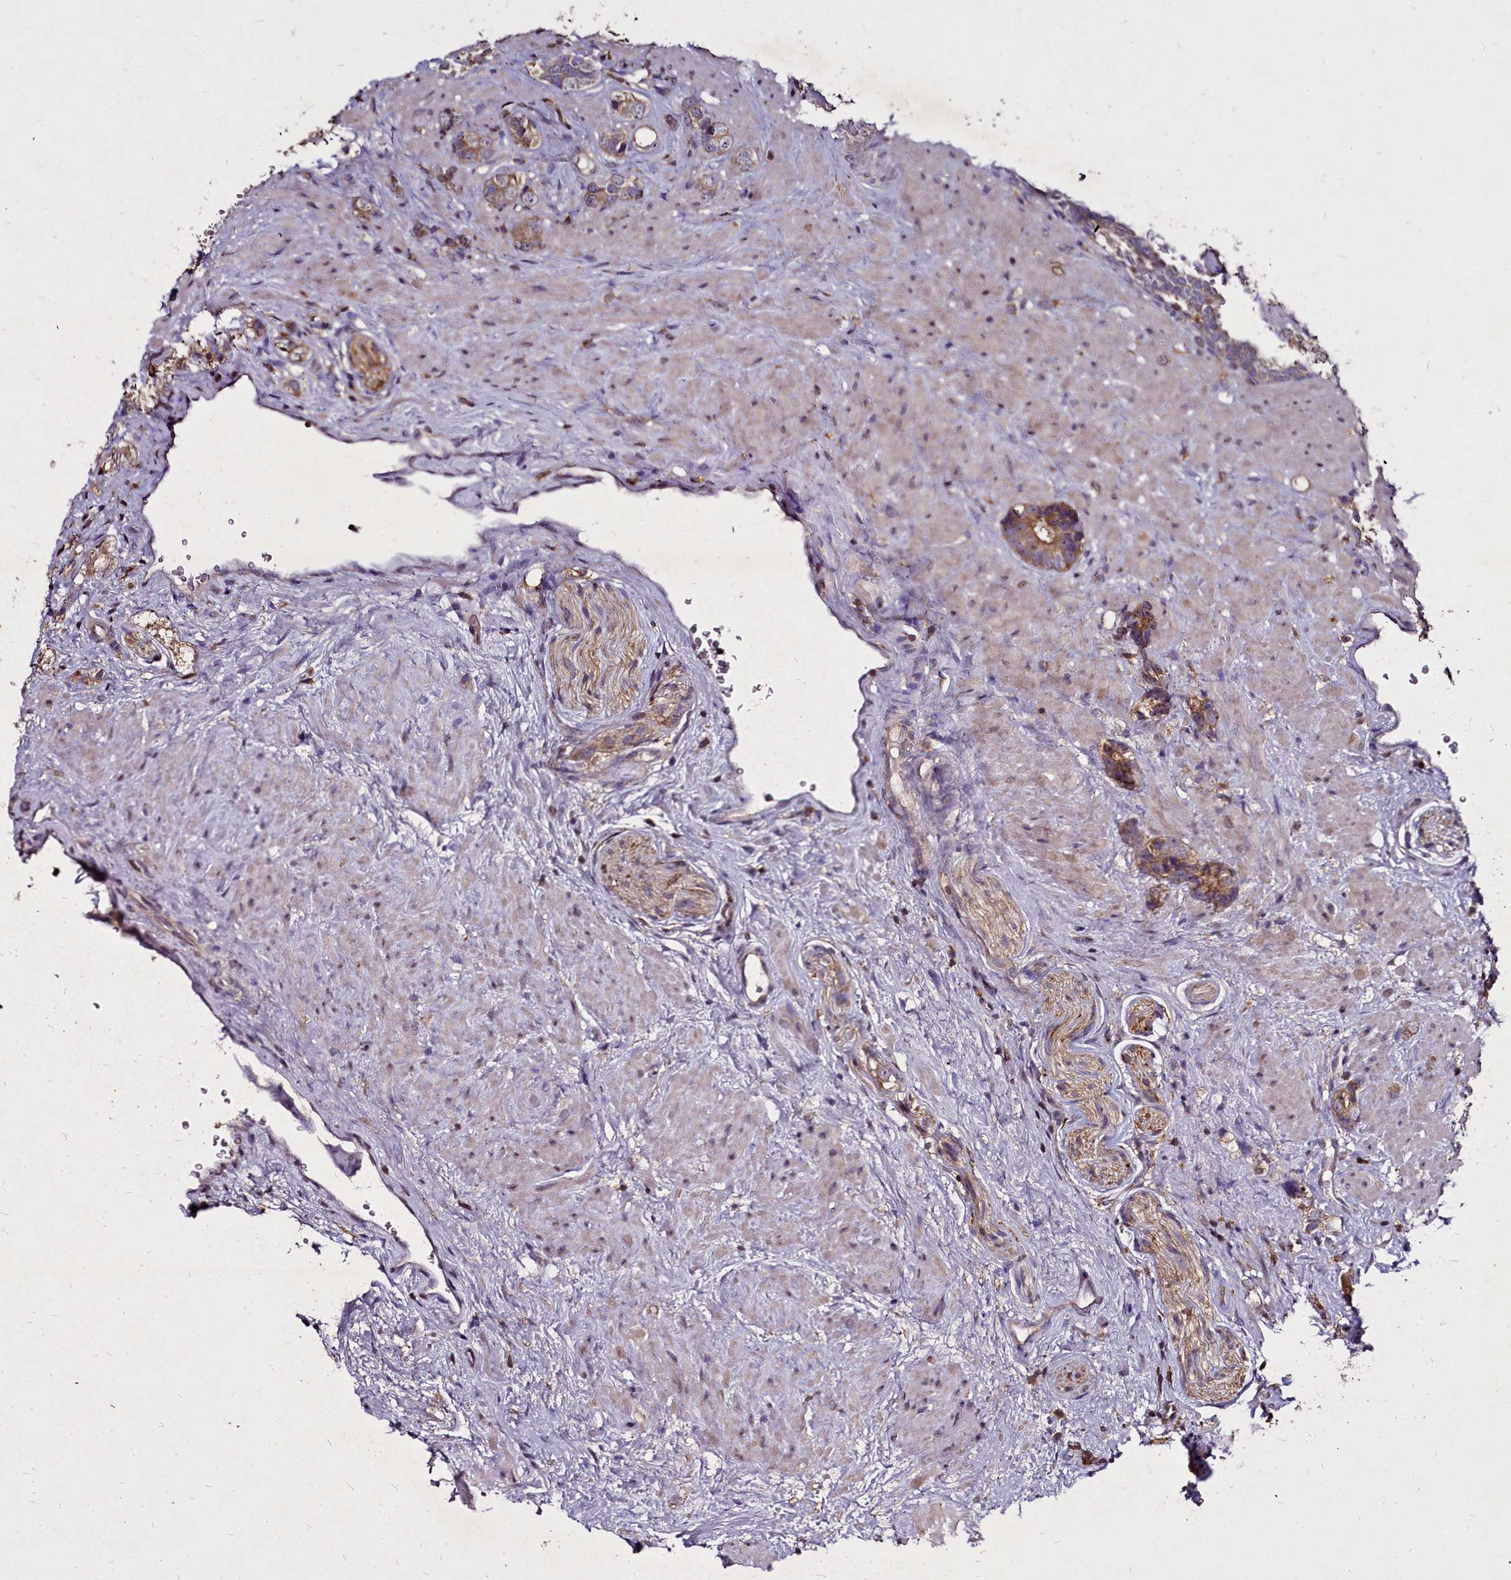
{"staining": {"intensity": "moderate", "quantity": ">75%", "location": "cytoplasmic/membranous"}, "tissue": "prostate cancer", "cell_type": "Tumor cells", "image_type": "cancer", "snomed": [{"axis": "morphology", "description": "Adenocarcinoma, High grade"}, {"axis": "topography", "description": "Prostate"}], "caption": "Immunohistochemical staining of high-grade adenocarcinoma (prostate) shows moderate cytoplasmic/membranous protein positivity in approximately >75% of tumor cells.", "gene": "NCKAP1L", "patient": {"sex": "male", "age": 63}}